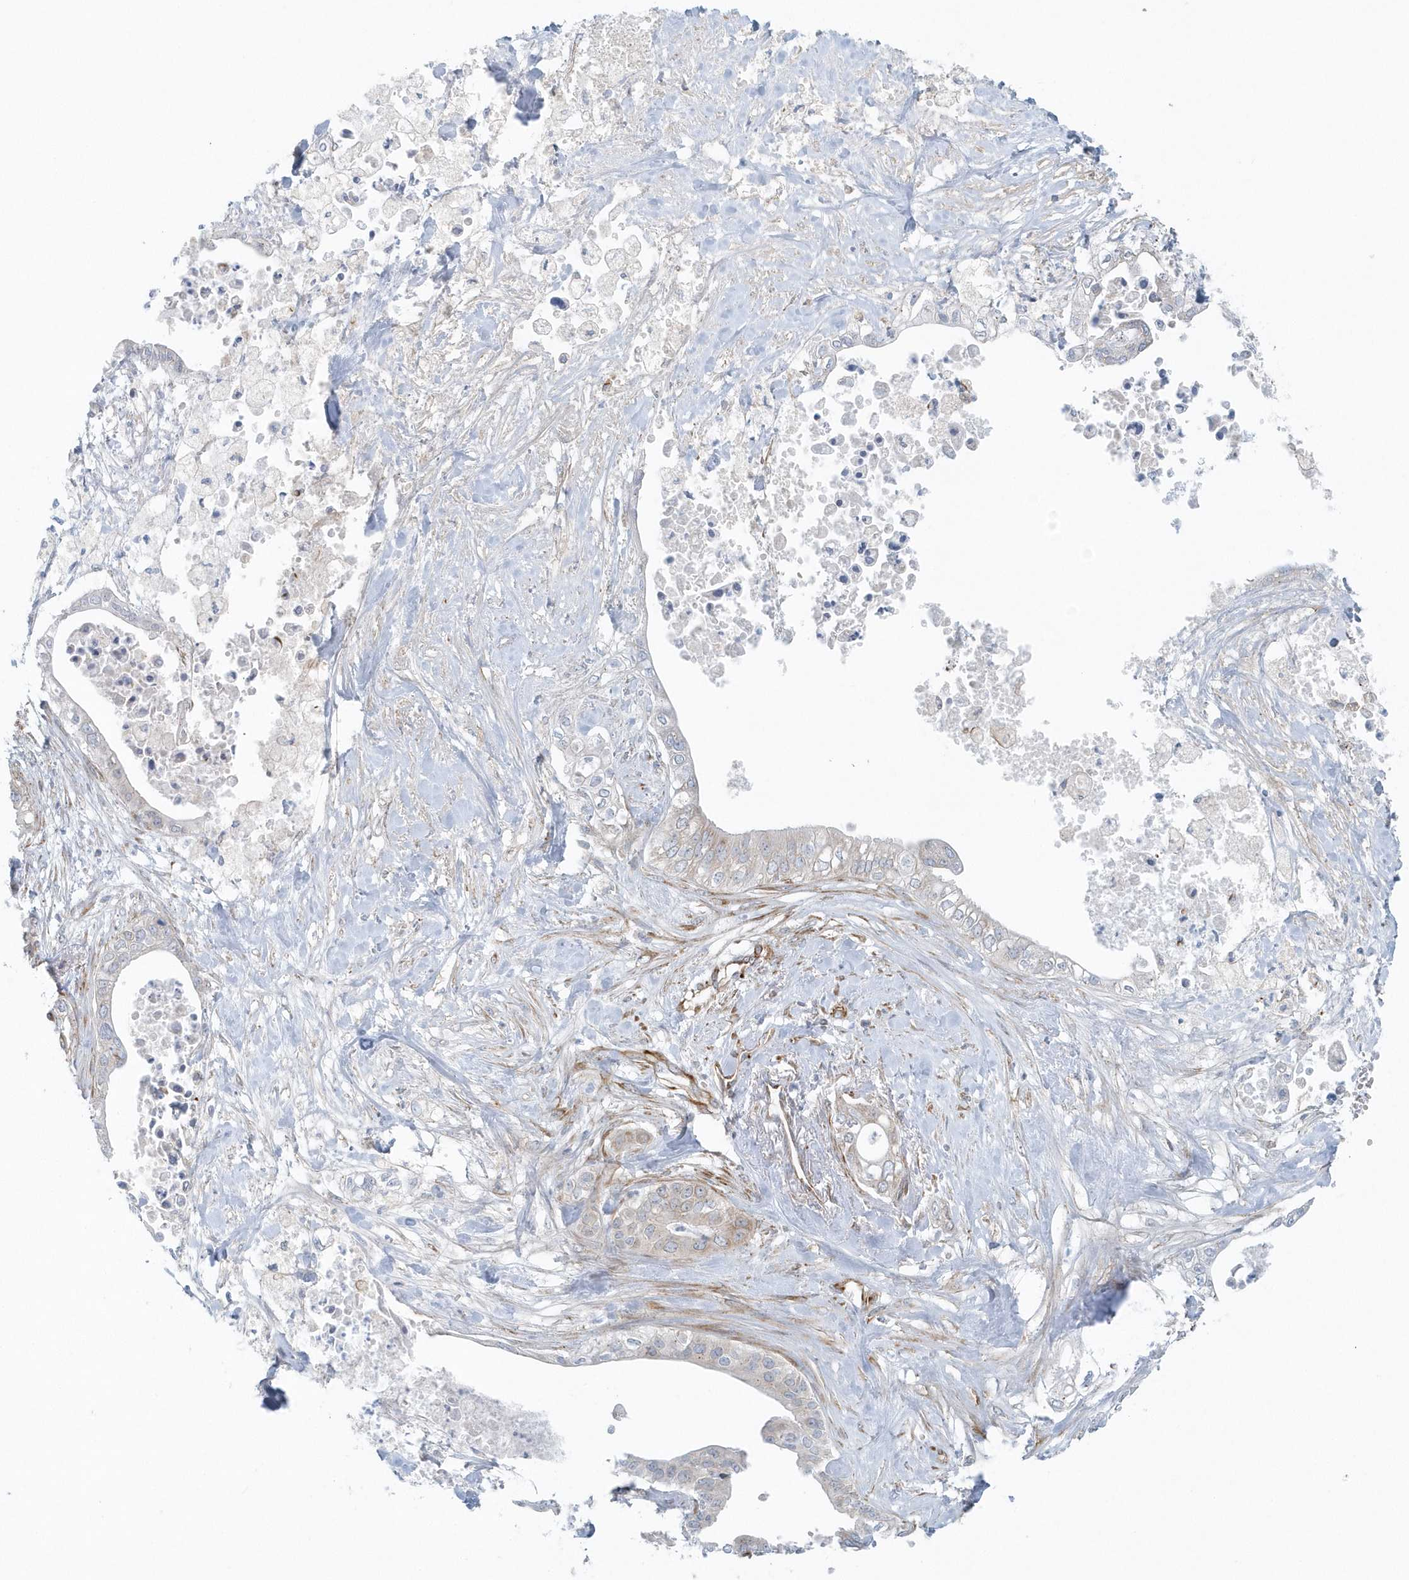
{"staining": {"intensity": "weak", "quantity": "<25%", "location": "cytoplasmic/membranous"}, "tissue": "pancreatic cancer", "cell_type": "Tumor cells", "image_type": "cancer", "snomed": [{"axis": "morphology", "description": "Adenocarcinoma, NOS"}, {"axis": "topography", "description": "Pancreas"}], "caption": "This histopathology image is of pancreatic cancer stained with immunohistochemistry to label a protein in brown with the nuclei are counter-stained blue. There is no staining in tumor cells. The staining was performed using DAB to visualize the protein expression in brown, while the nuclei were stained in blue with hematoxylin (Magnification: 20x).", "gene": "GPR152", "patient": {"sex": "female", "age": 78}}